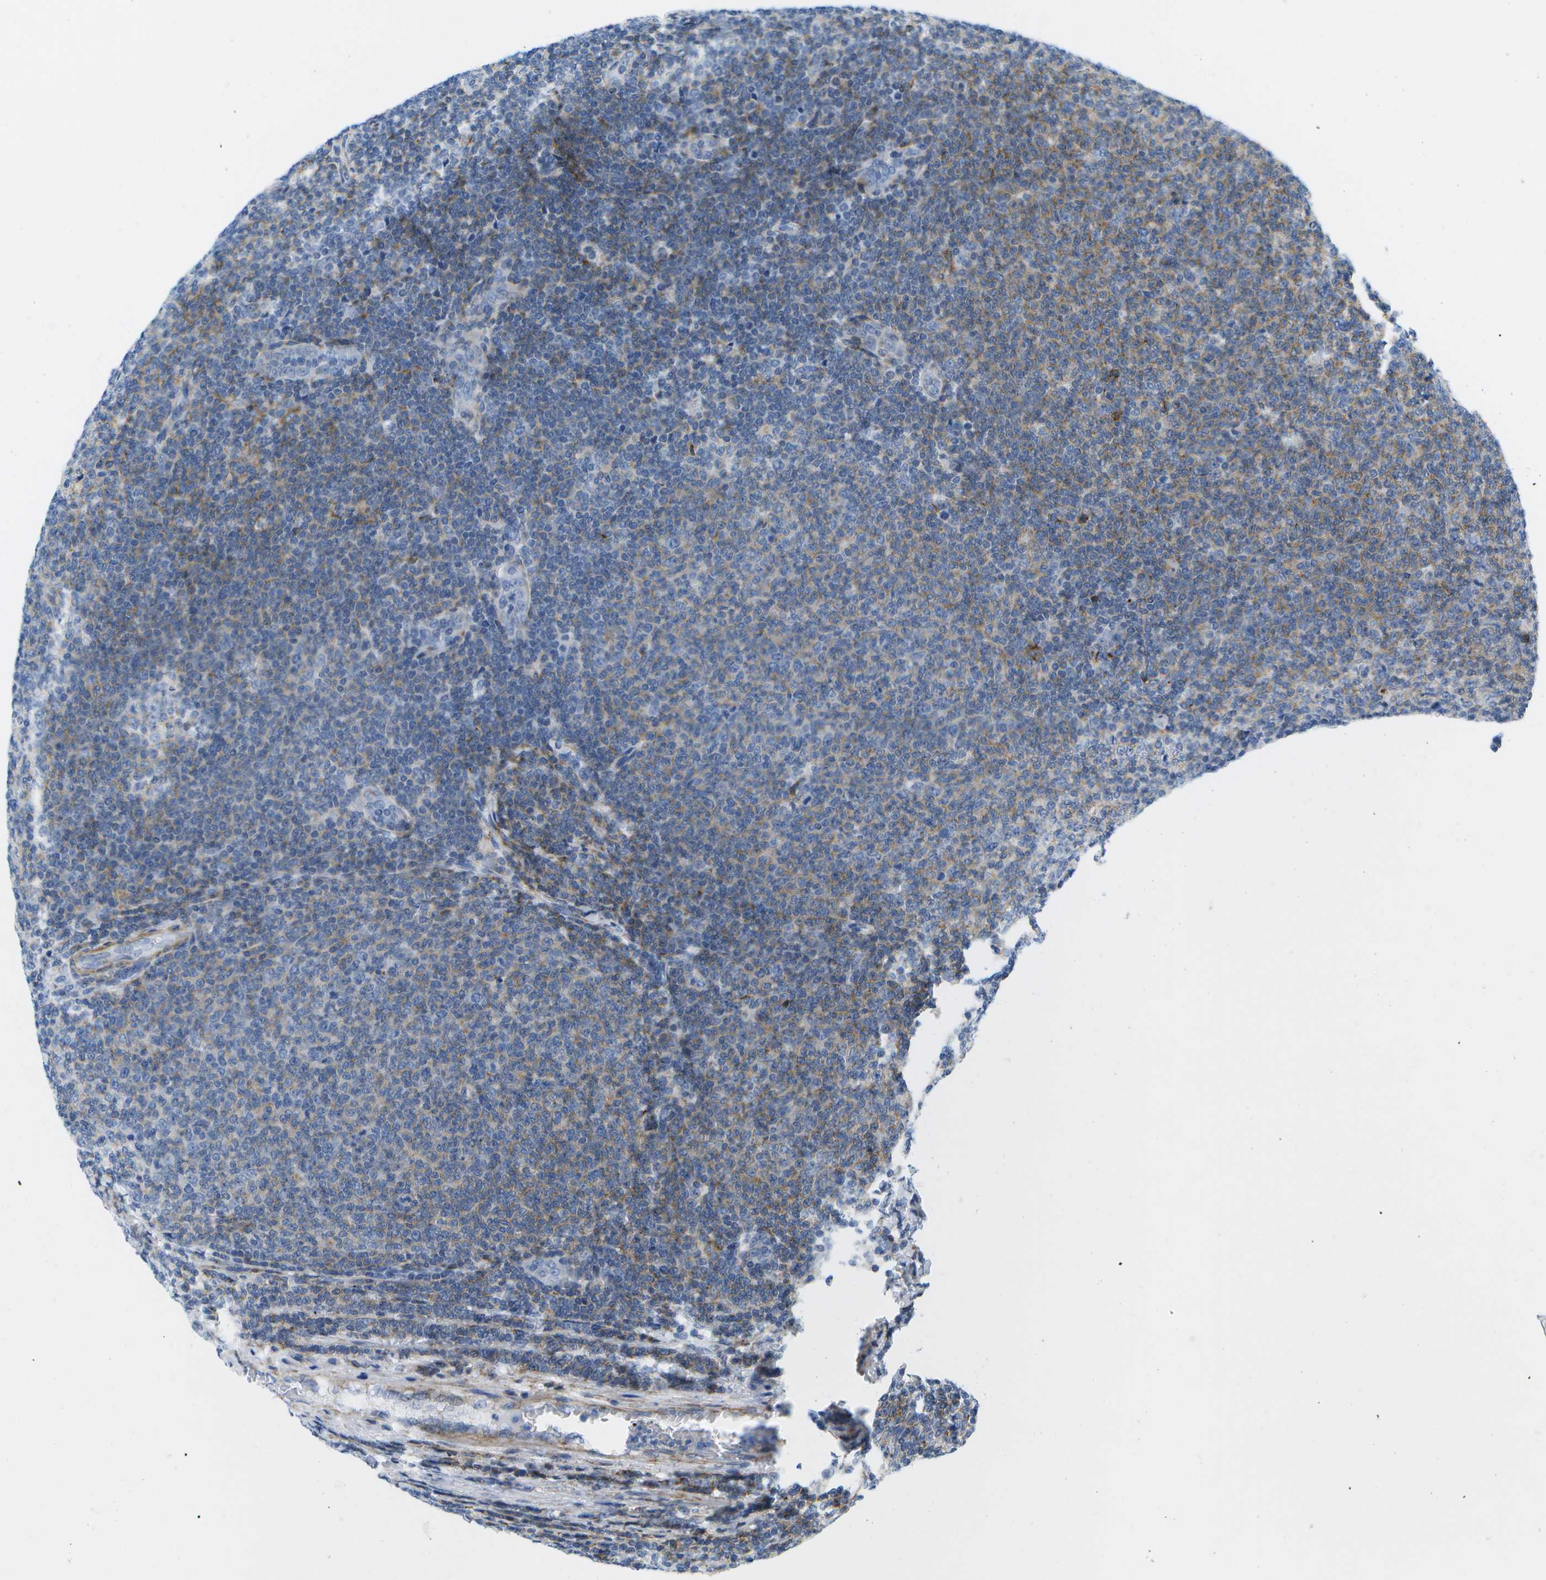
{"staining": {"intensity": "weak", "quantity": "<25%", "location": "cytoplasmic/membranous"}, "tissue": "lymphoma", "cell_type": "Tumor cells", "image_type": "cancer", "snomed": [{"axis": "morphology", "description": "Malignant lymphoma, non-Hodgkin's type, Low grade"}, {"axis": "topography", "description": "Lymph node"}], "caption": "The image demonstrates no staining of tumor cells in low-grade malignant lymphoma, non-Hodgkin's type.", "gene": "ADGRG6", "patient": {"sex": "male", "age": 66}}